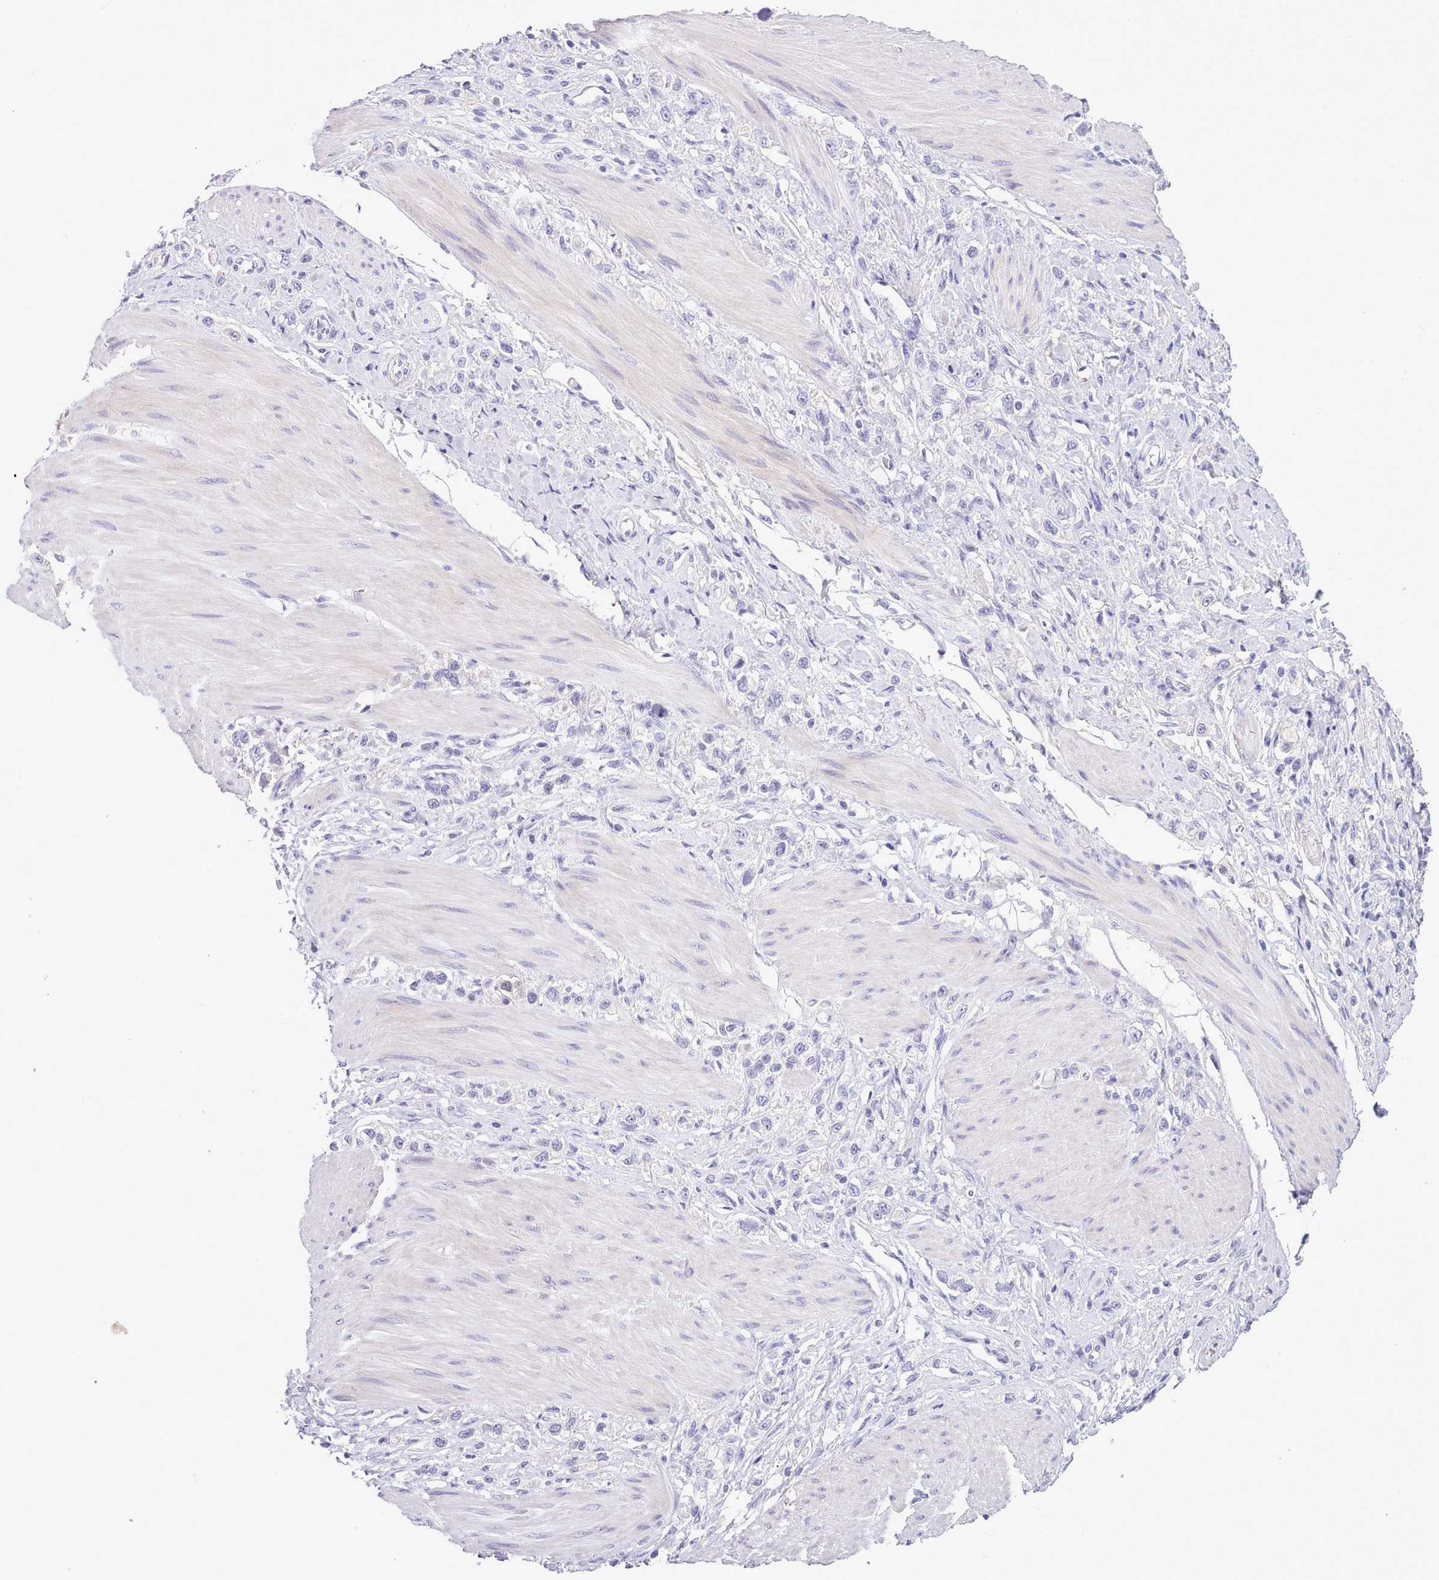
{"staining": {"intensity": "negative", "quantity": "none", "location": "none"}, "tissue": "stomach cancer", "cell_type": "Tumor cells", "image_type": "cancer", "snomed": [{"axis": "morphology", "description": "Adenocarcinoma, NOS"}, {"axis": "topography", "description": "Stomach"}], "caption": "Histopathology image shows no significant protein staining in tumor cells of stomach cancer (adenocarcinoma). (DAB immunohistochemistry (IHC) visualized using brightfield microscopy, high magnification).", "gene": "FAM83E", "patient": {"sex": "female", "age": 65}}